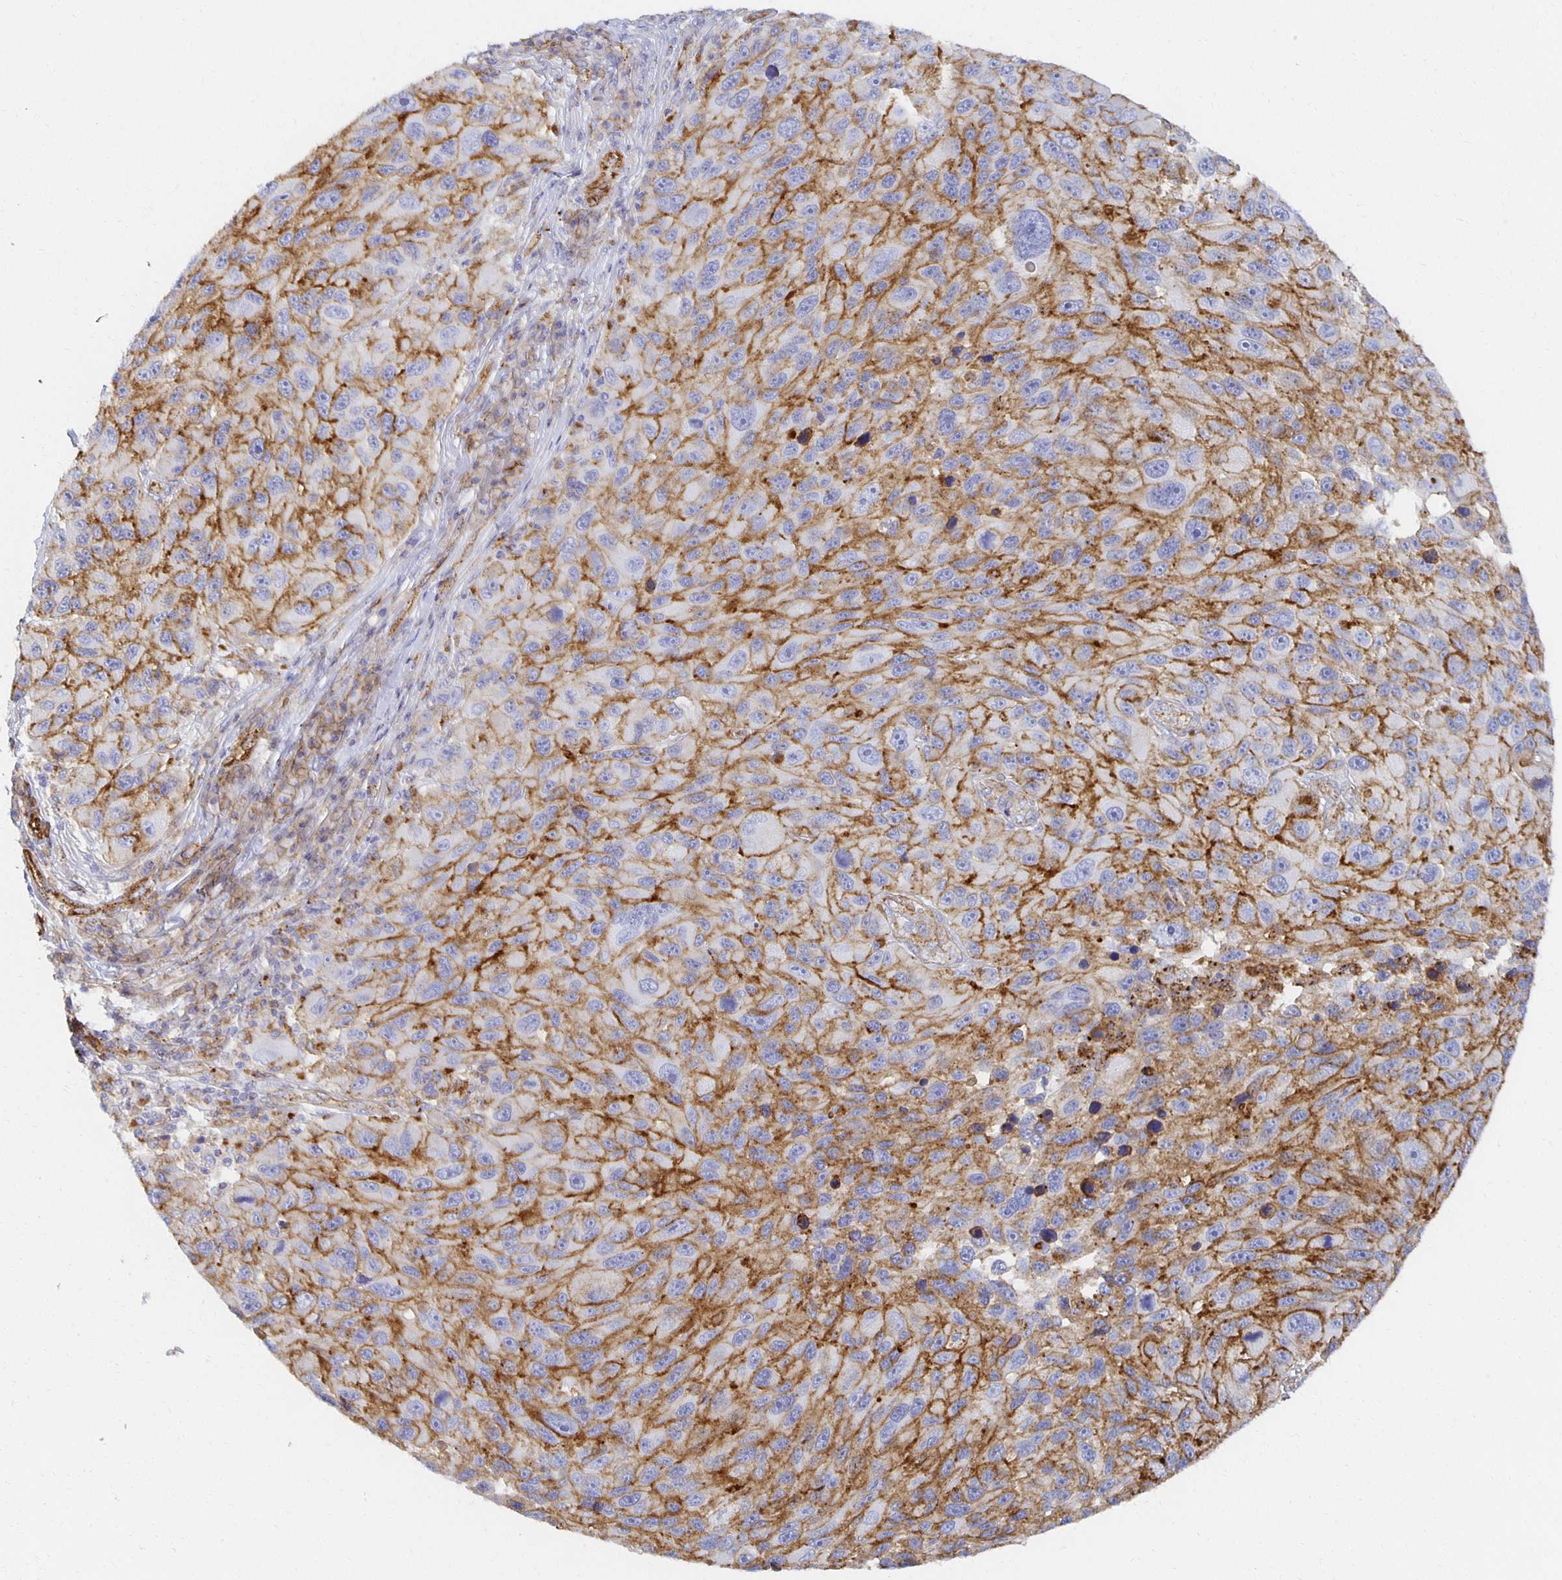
{"staining": {"intensity": "strong", "quantity": ">75%", "location": "cytoplasmic/membranous"}, "tissue": "melanoma", "cell_type": "Tumor cells", "image_type": "cancer", "snomed": [{"axis": "morphology", "description": "Malignant melanoma, NOS"}, {"axis": "topography", "description": "Skin"}], "caption": "A histopathology image of melanoma stained for a protein shows strong cytoplasmic/membranous brown staining in tumor cells. (DAB (3,3'-diaminobenzidine) = brown stain, brightfield microscopy at high magnification).", "gene": "TAAR1", "patient": {"sex": "male", "age": 53}}